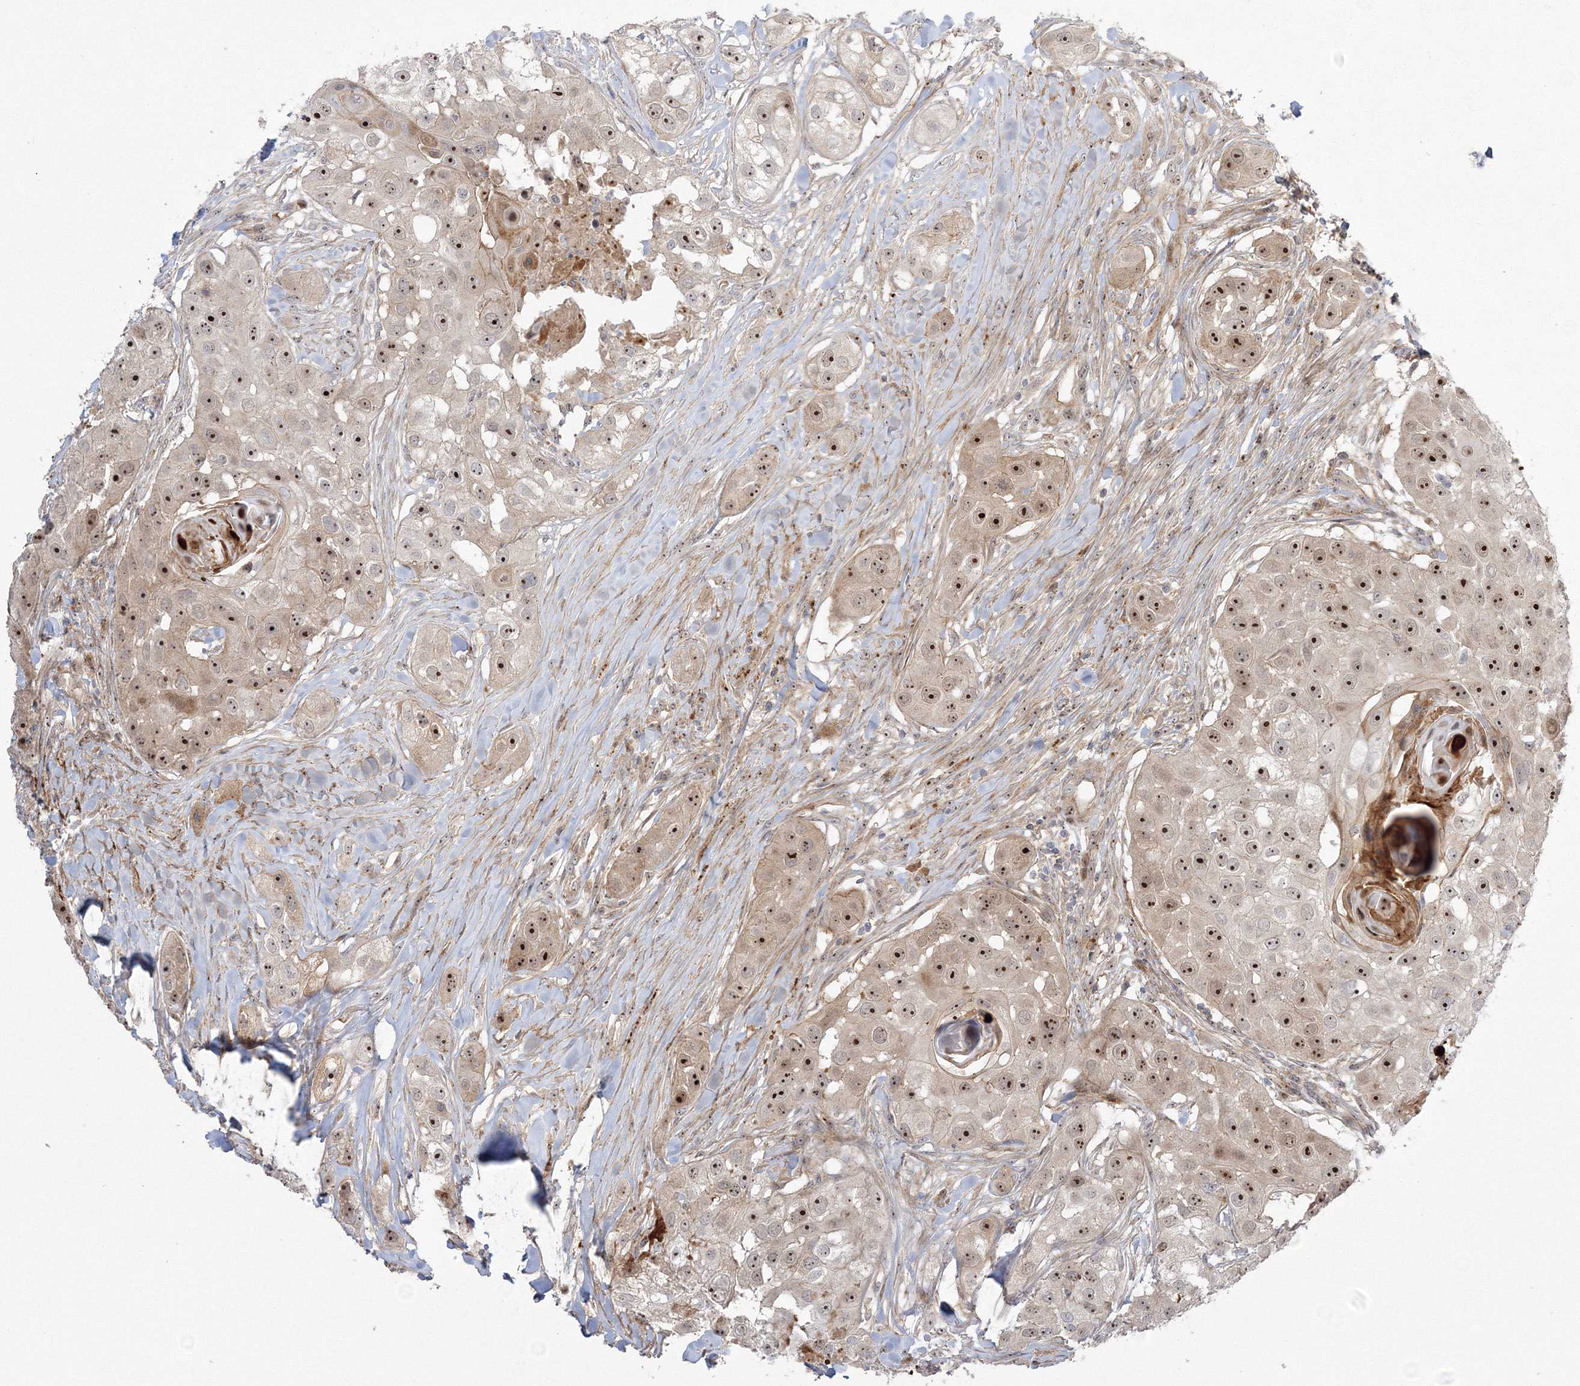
{"staining": {"intensity": "strong", "quantity": ">75%", "location": "nuclear"}, "tissue": "head and neck cancer", "cell_type": "Tumor cells", "image_type": "cancer", "snomed": [{"axis": "morphology", "description": "Normal tissue, NOS"}, {"axis": "morphology", "description": "Squamous cell carcinoma, NOS"}, {"axis": "topography", "description": "Skeletal muscle"}, {"axis": "topography", "description": "Head-Neck"}], "caption": "IHC of human head and neck cancer (squamous cell carcinoma) demonstrates high levels of strong nuclear expression in about >75% of tumor cells.", "gene": "NPM3", "patient": {"sex": "male", "age": 51}}